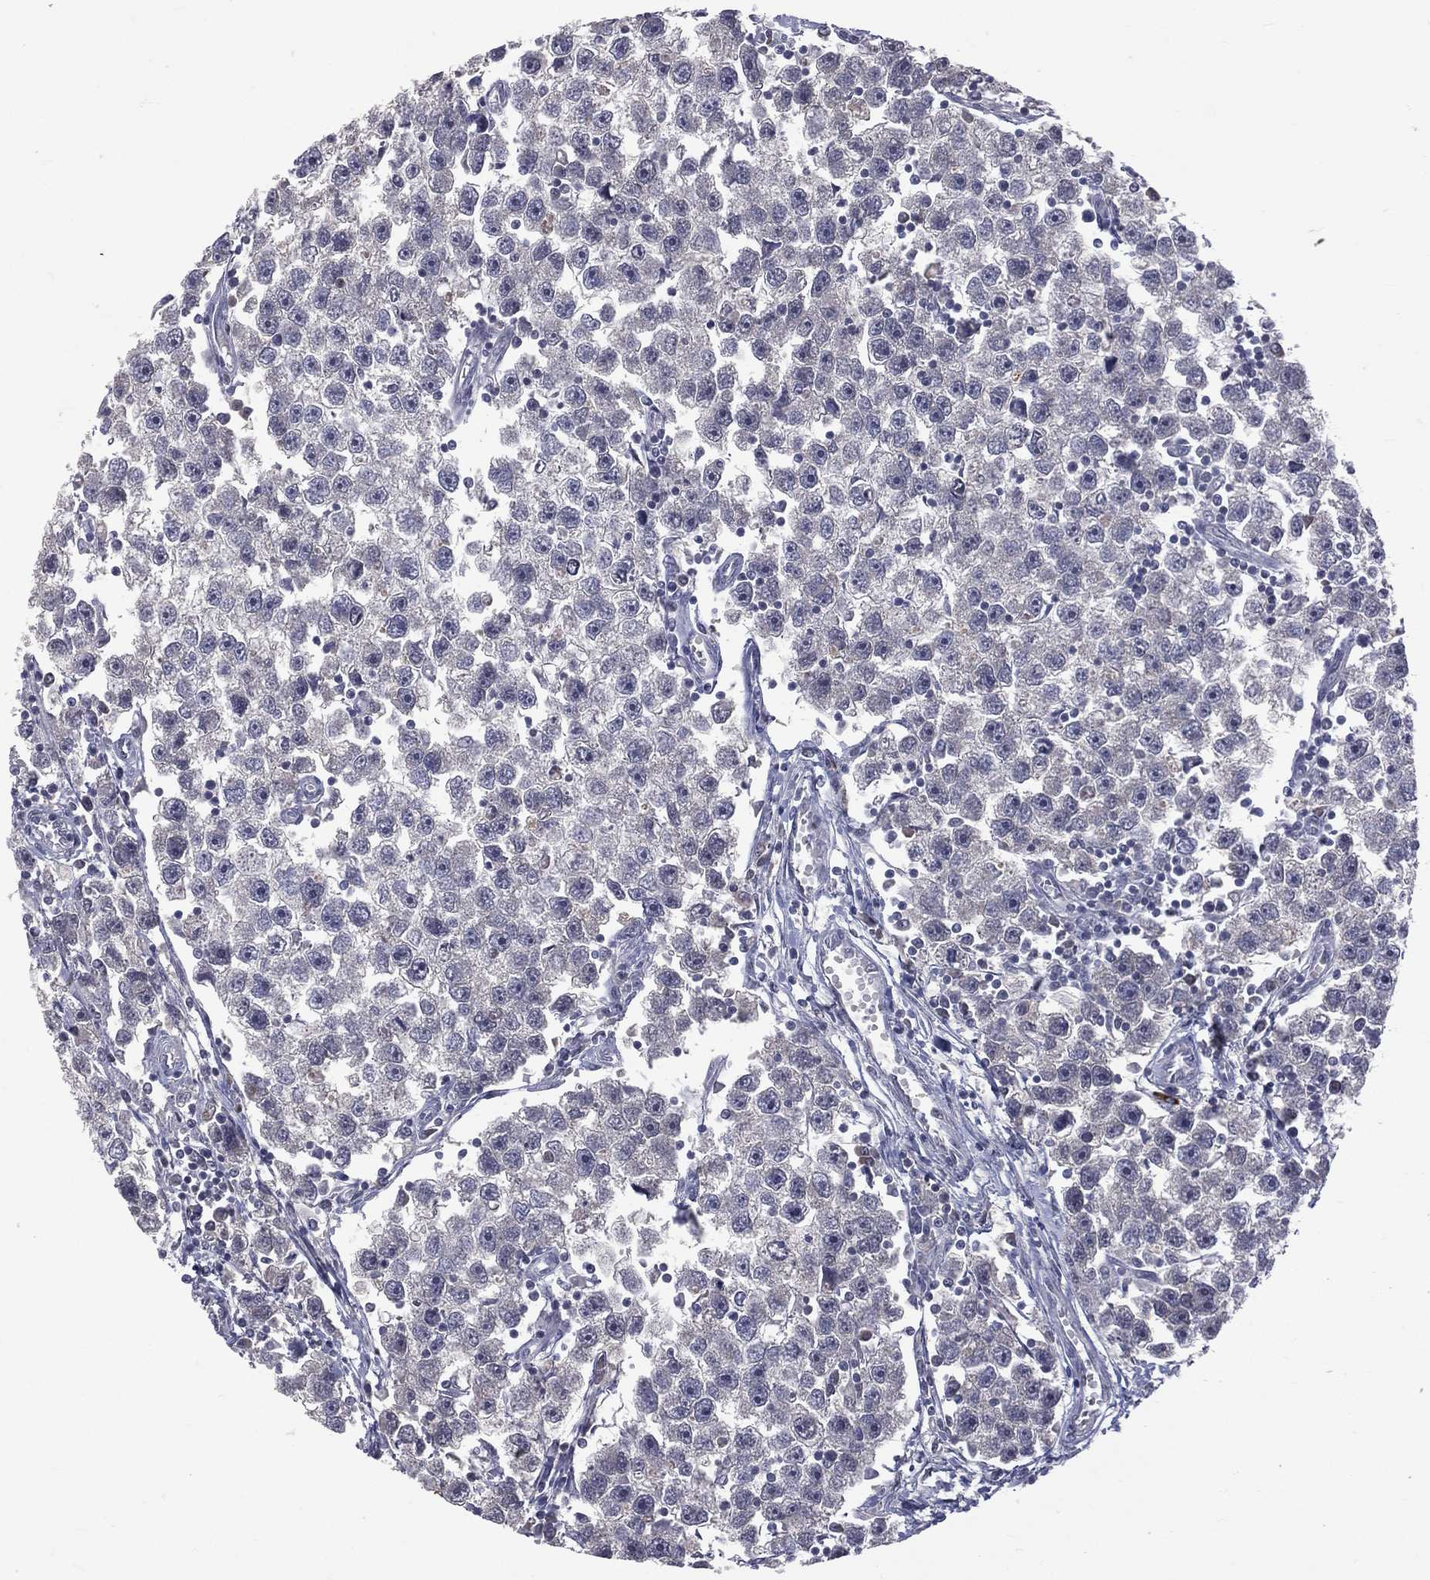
{"staining": {"intensity": "negative", "quantity": "none", "location": "none"}, "tissue": "testis cancer", "cell_type": "Tumor cells", "image_type": "cancer", "snomed": [{"axis": "morphology", "description": "Seminoma, NOS"}, {"axis": "topography", "description": "Testis"}], "caption": "High power microscopy histopathology image of an immunohistochemistry (IHC) image of testis cancer, revealing no significant expression in tumor cells.", "gene": "DSG4", "patient": {"sex": "male", "age": 30}}